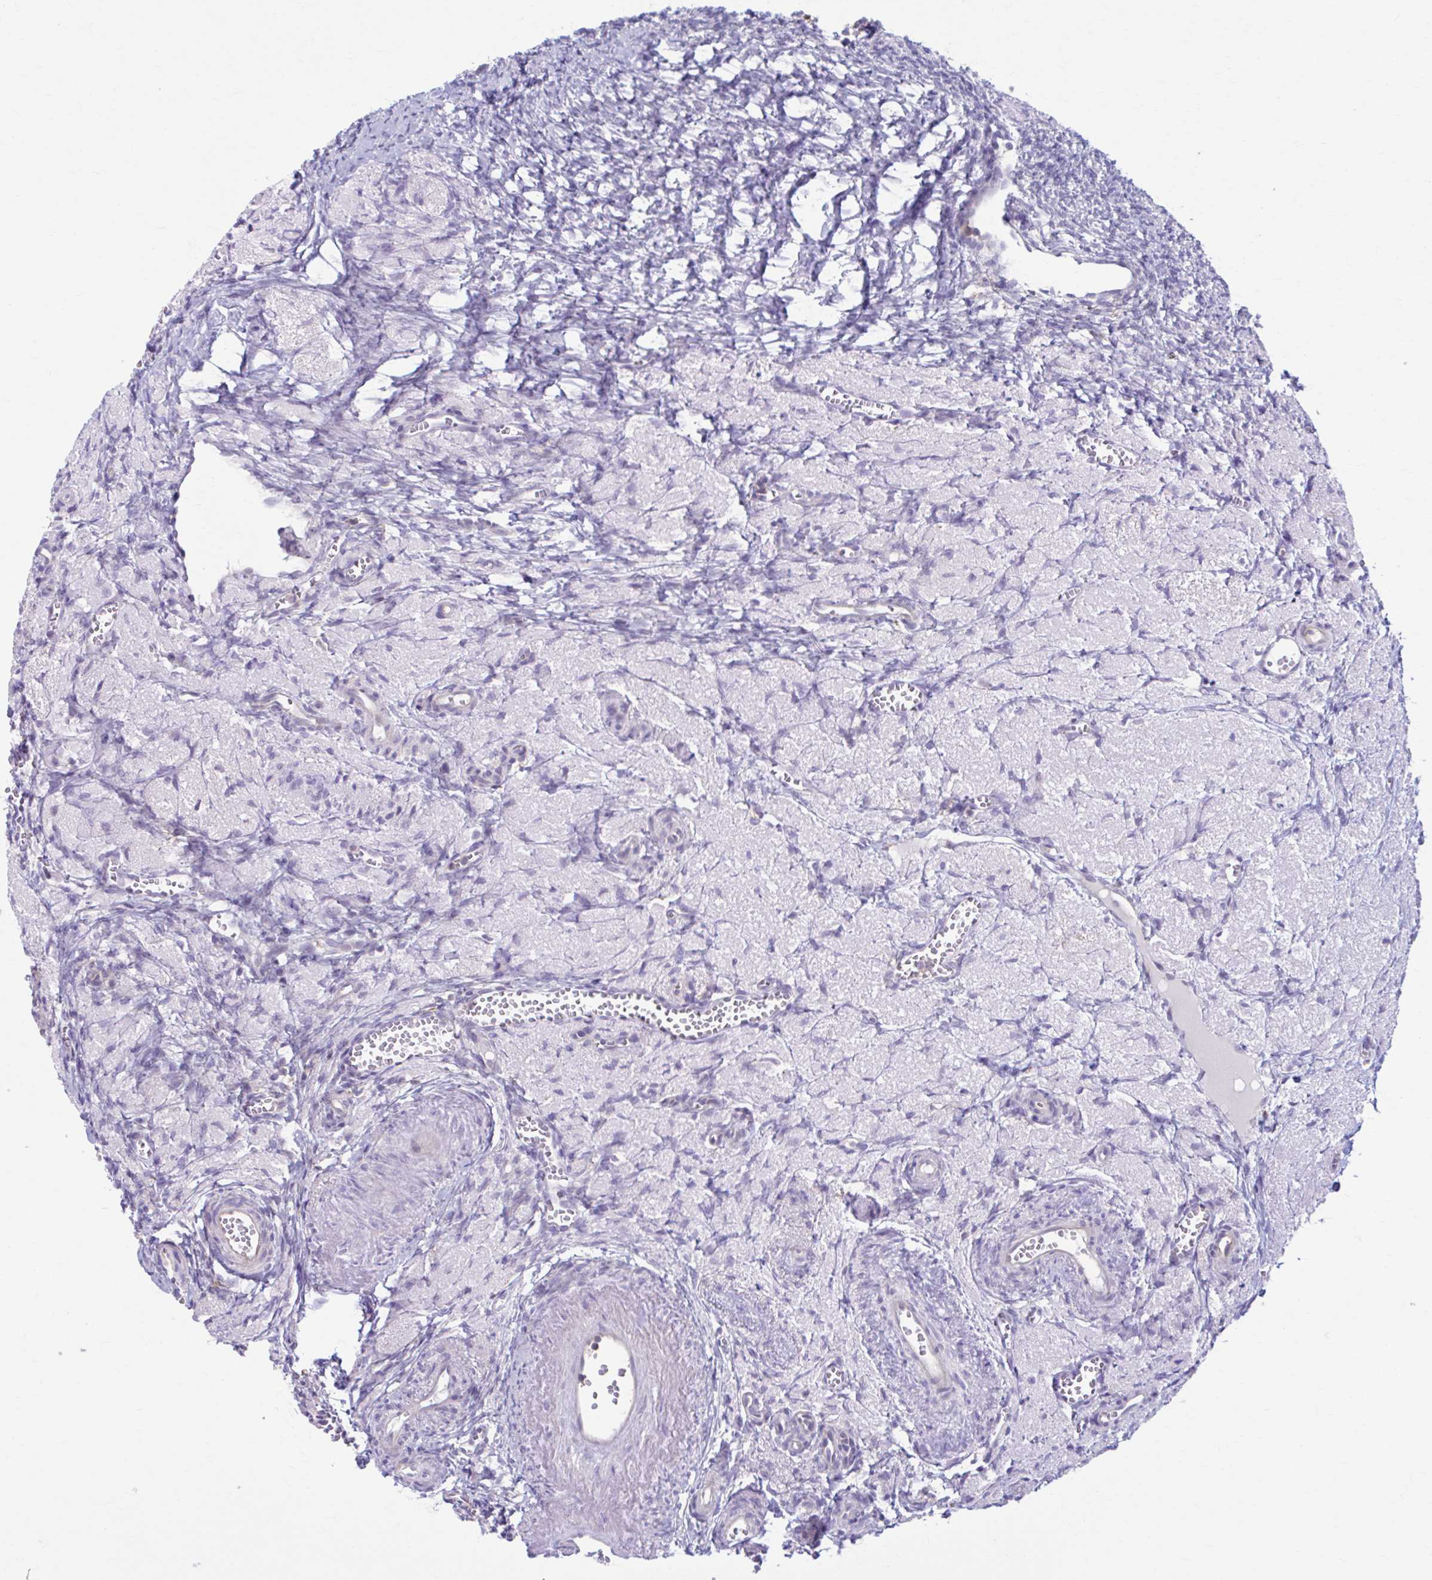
{"staining": {"intensity": "negative", "quantity": "none", "location": "none"}, "tissue": "ovary", "cell_type": "Ovarian stroma cells", "image_type": "normal", "snomed": [{"axis": "morphology", "description": "Normal tissue, NOS"}, {"axis": "topography", "description": "Ovary"}], "caption": "The photomicrograph displays no significant positivity in ovarian stroma cells of ovary. (DAB (3,3'-diaminobenzidine) IHC, high magnification).", "gene": "ADAT3", "patient": {"sex": "female", "age": 41}}